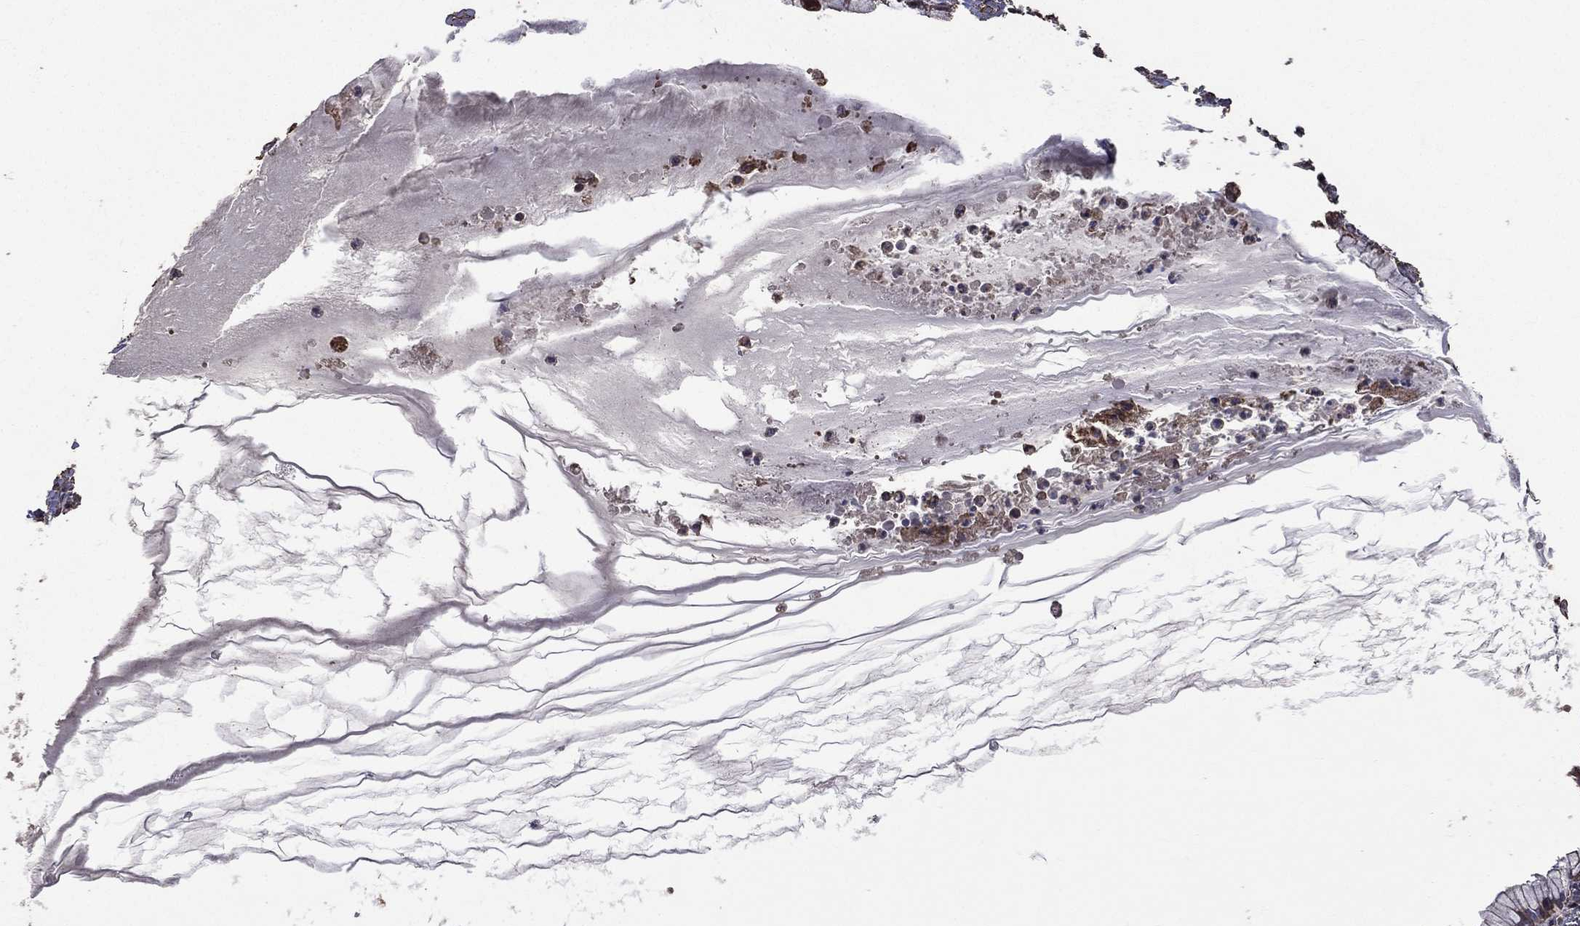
{"staining": {"intensity": "negative", "quantity": "none", "location": "none"}, "tissue": "ovarian cancer", "cell_type": "Tumor cells", "image_type": "cancer", "snomed": [{"axis": "morphology", "description": "Cystadenocarcinoma, mucinous, NOS"}, {"axis": "topography", "description": "Ovary"}], "caption": "Immunohistochemistry histopathology image of neoplastic tissue: human ovarian cancer stained with DAB shows no significant protein positivity in tumor cells.", "gene": "METTL27", "patient": {"sex": "female", "age": 41}}